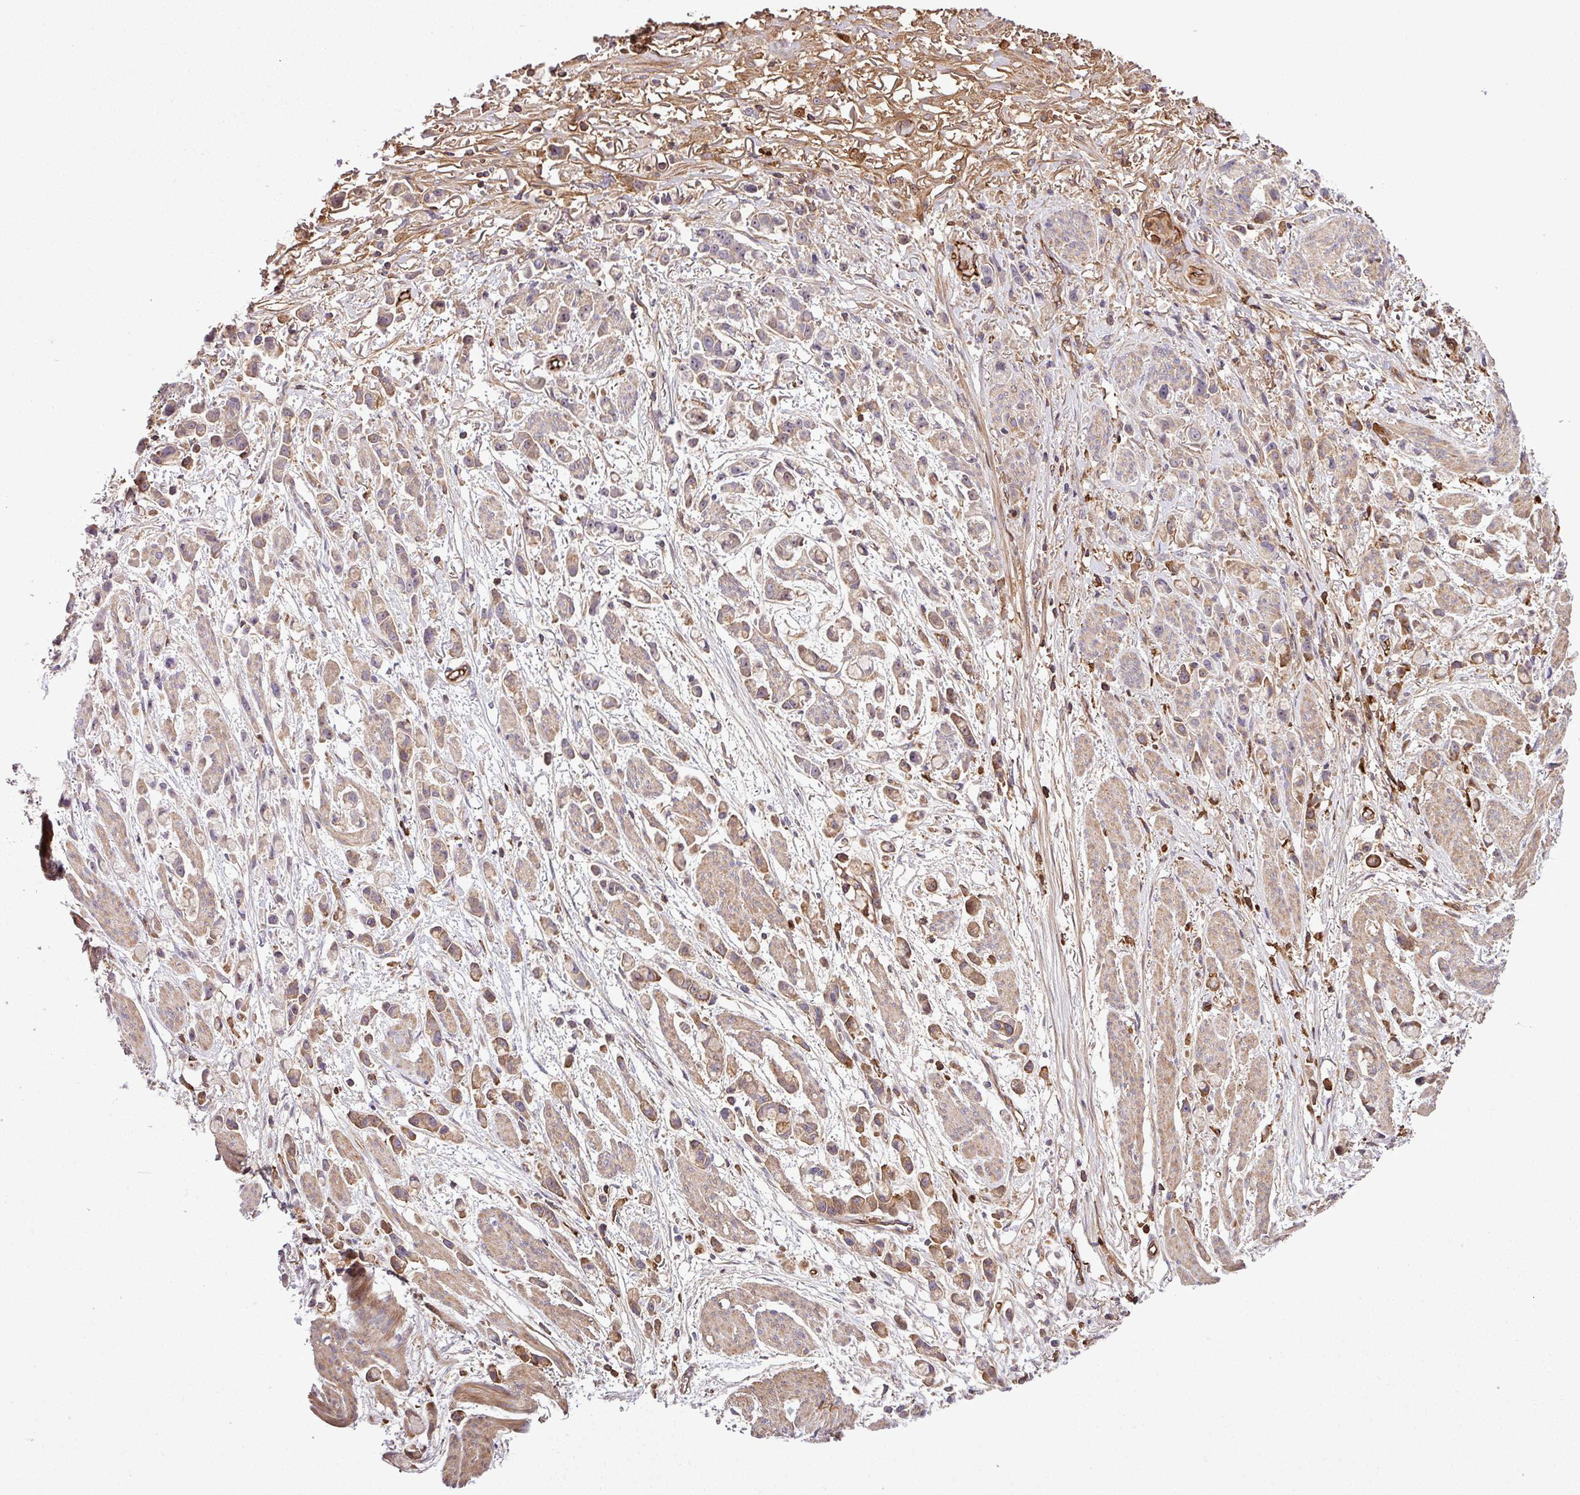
{"staining": {"intensity": "moderate", "quantity": "<25%", "location": "cytoplasmic/membranous"}, "tissue": "stomach cancer", "cell_type": "Tumor cells", "image_type": "cancer", "snomed": [{"axis": "morphology", "description": "Adenocarcinoma, NOS"}, {"axis": "topography", "description": "Stomach"}], "caption": "DAB immunohistochemical staining of stomach cancer (adenocarcinoma) reveals moderate cytoplasmic/membranous protein positivity in approximately <25% of tumor cells.", "gene": "ZNF266", "patient": {"sex": "female", "age": 81}}